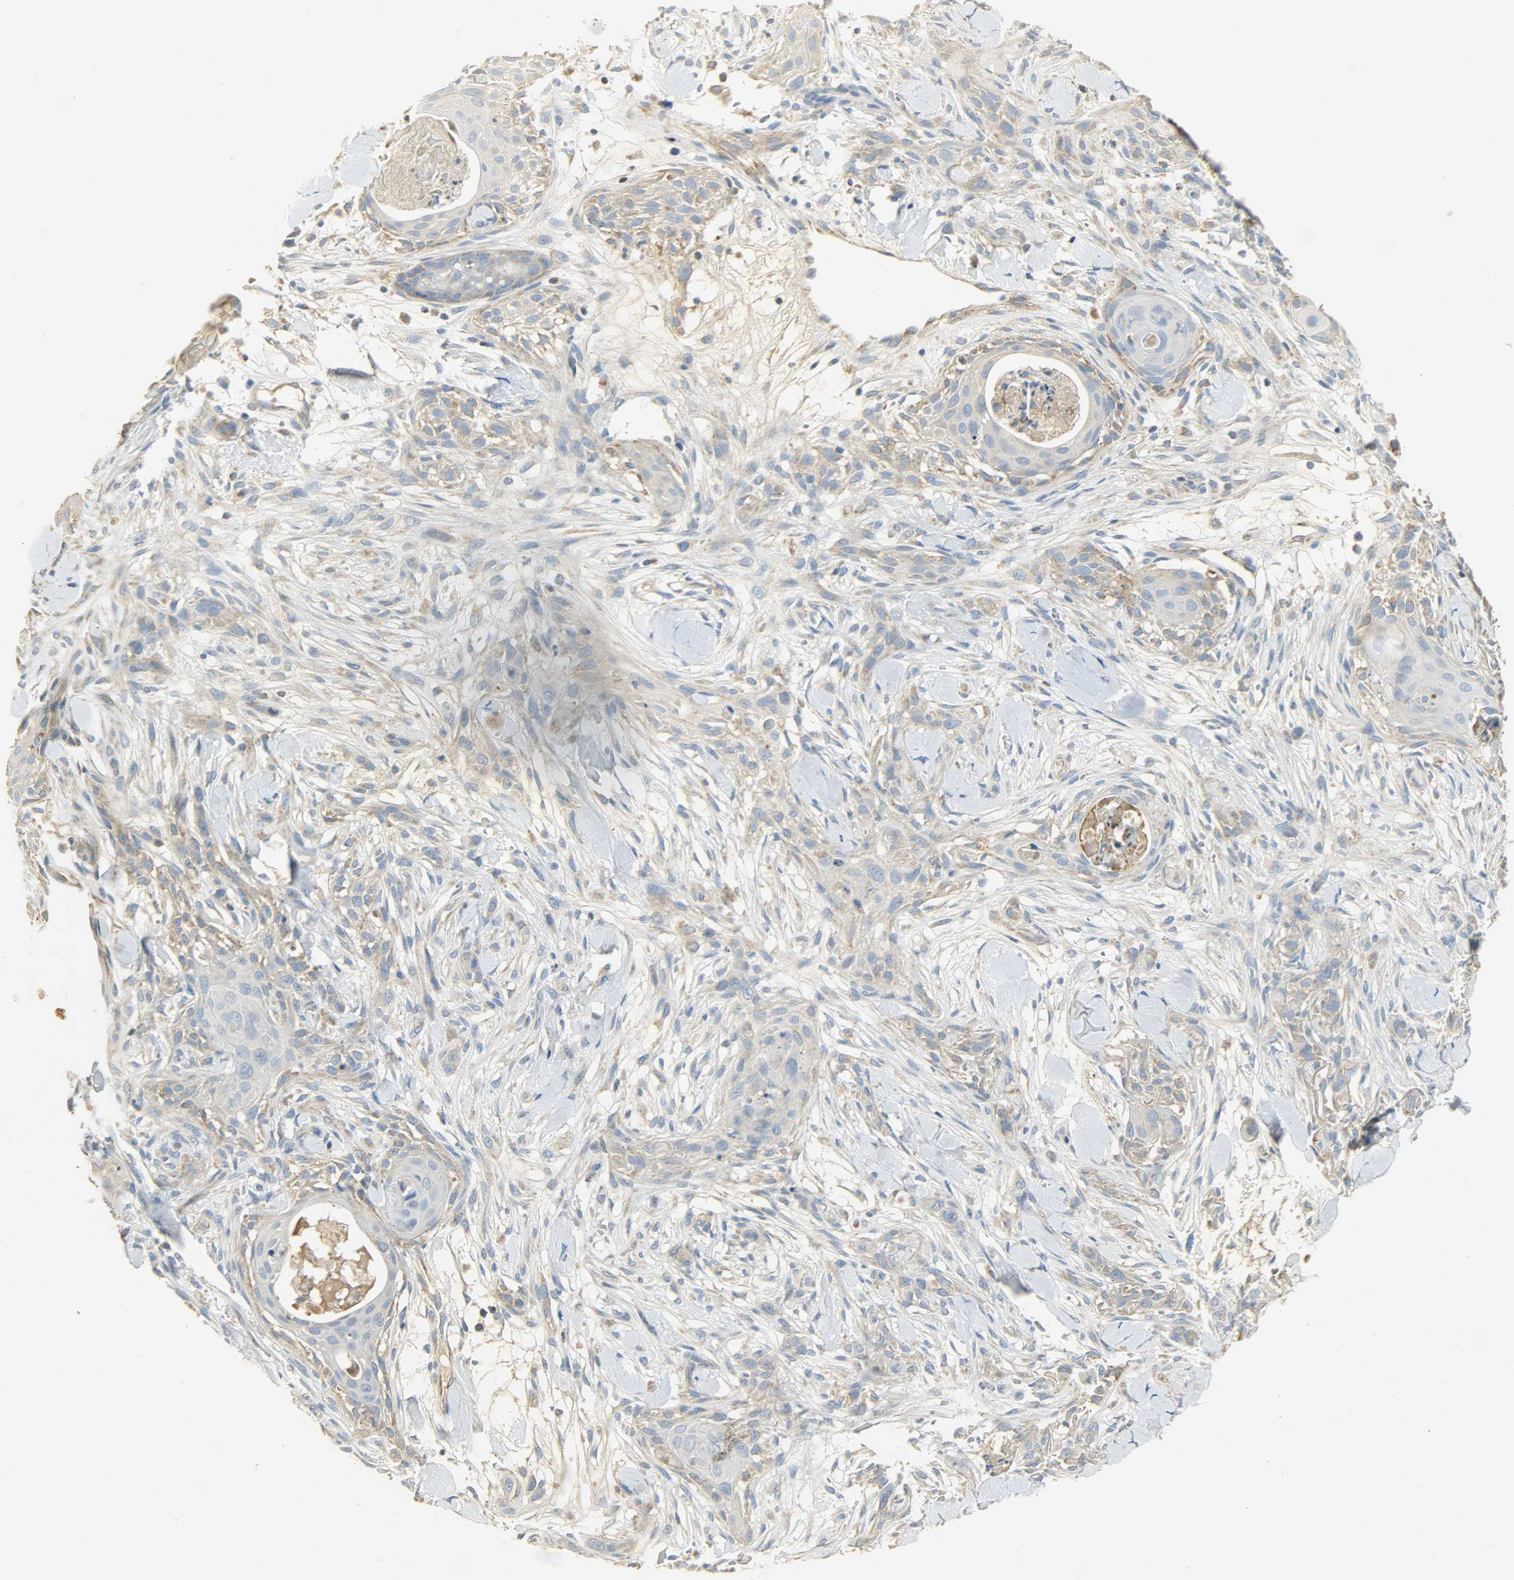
{"staining": {"intensity": "moderate", "quantity": "<25%", "location": "cytoplasmic/membranous"}, "tissue": "skin cancer", "cell_type": "Tumor cells", "image_type": "cancer", "snomed": [{"axis": "morphology", "description": "Squamous cell carcinoma, NOS"}, {"axis": "topography", "description": "Skin"}], "caption": "Protein staining exhibits moderate cytoplasmic/membranous positivity in approximately <25% of tumor cells in squamous cell carcinoma (skin).", "gene": "NNT", "patient": {"sex": "female", "age": 59}}